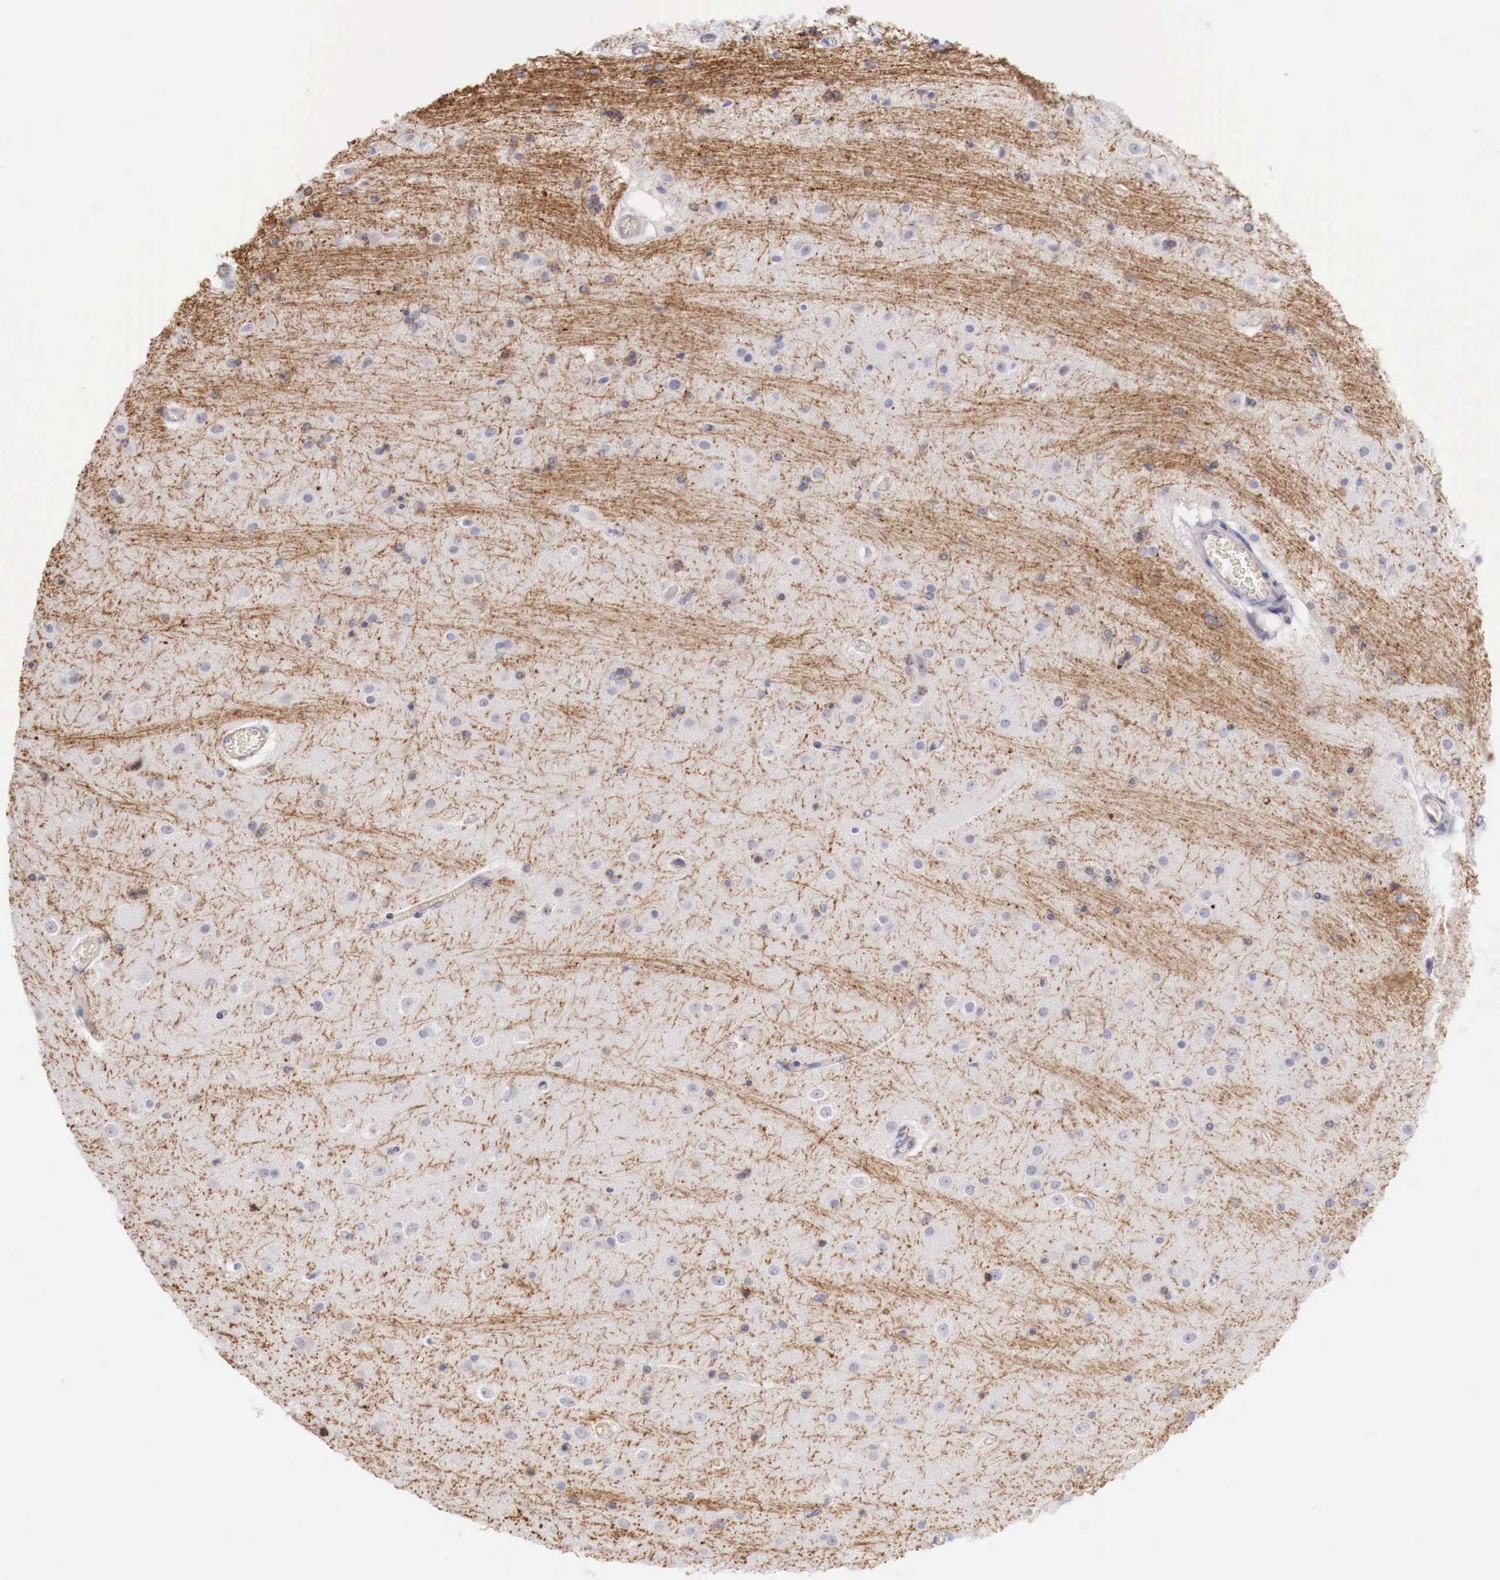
{"staining": {"intensity": "negative", "quantity": "none", "location": "none"}, "tissue": "hippocampus", "cell_type": "Glial cells", "image_type": "normal", "snomed": [{"axis": "morphology", "description": "Normal tissue, NOS"}, {"axis": "topography", "description": "Hippocampus"}], "caption": "A high-resolution histopathology image shows immunohistochemistry (IHC) staining of unremarkable hippocampus, which demonstrates no significant positivity in glial cells.", "gene": "TRIM13", "patient": {"sex": "female", "age": 54}}